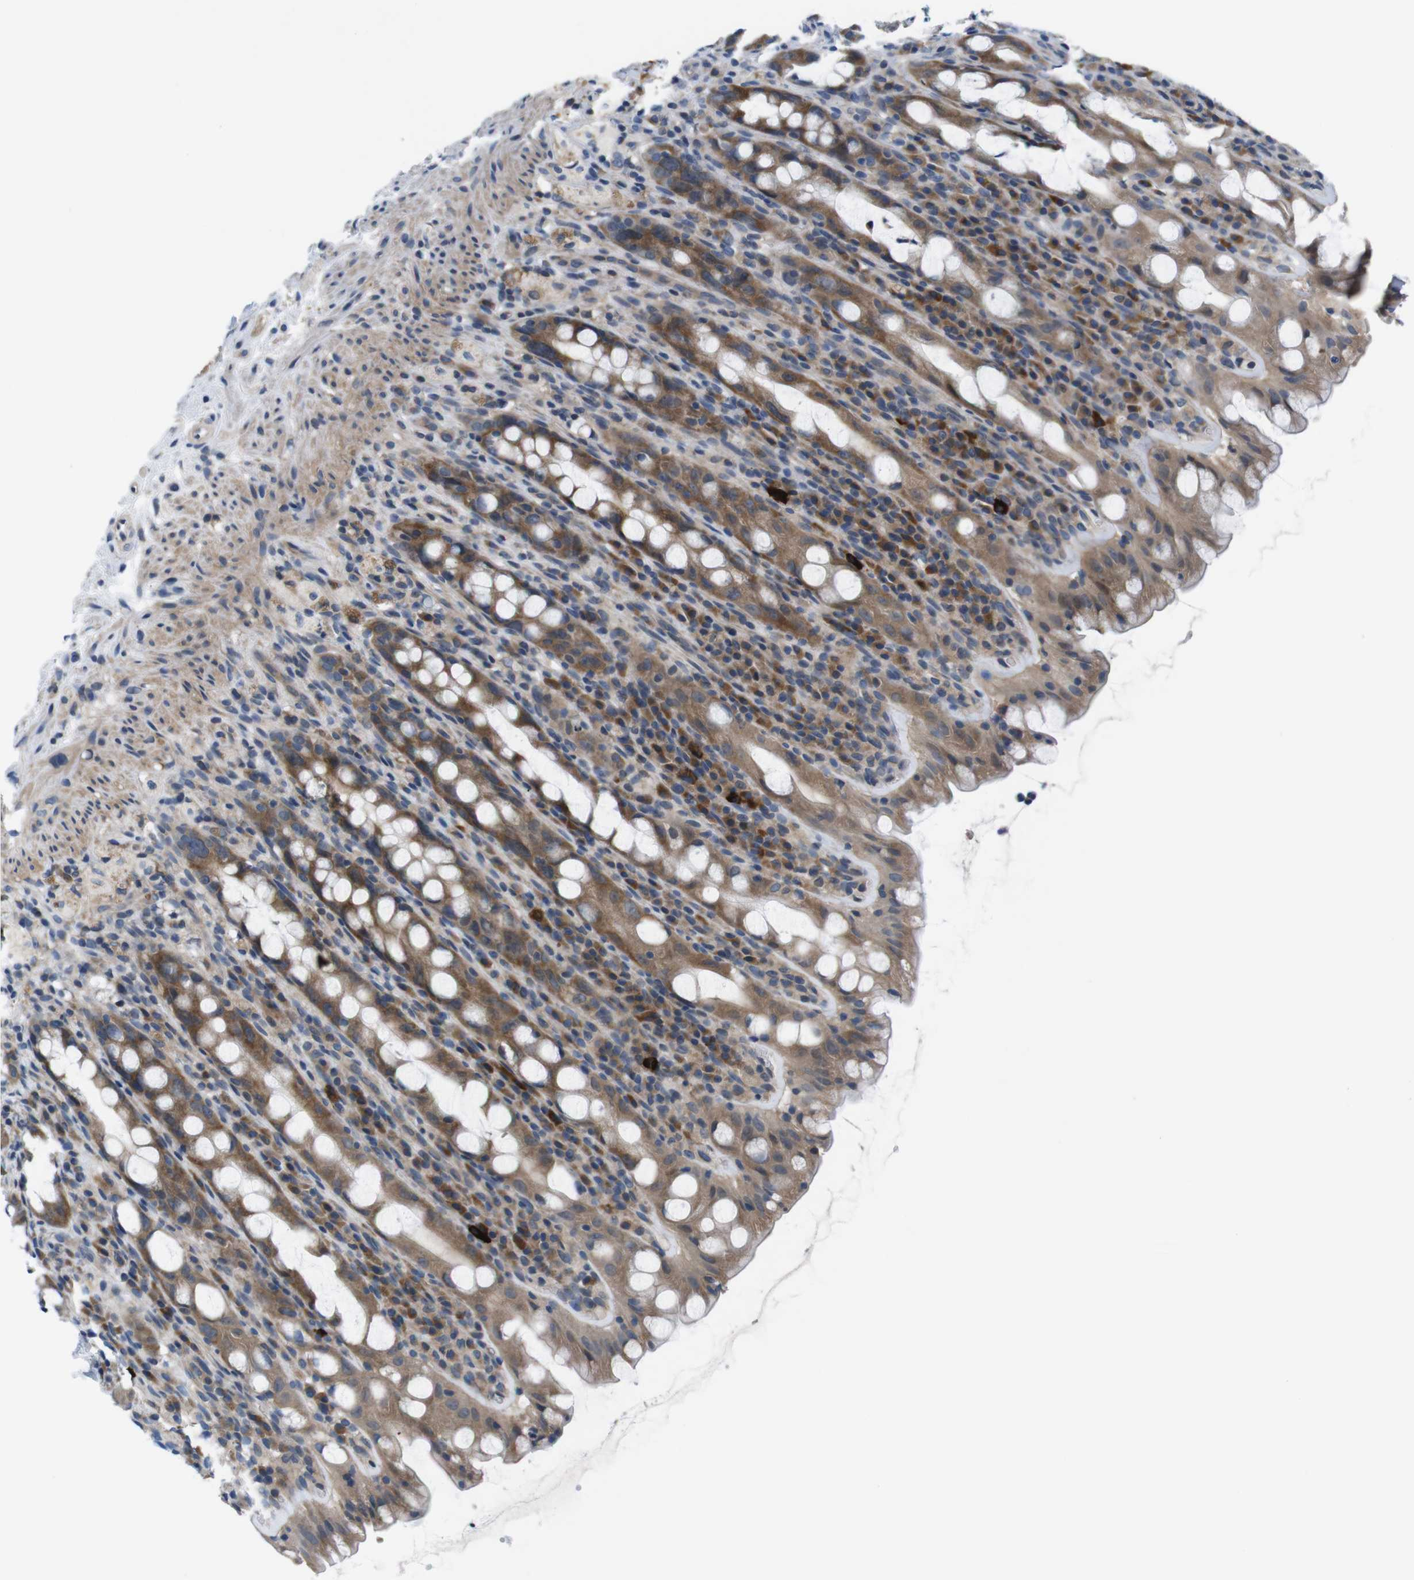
{"staining": {"intensity": "moderate", "quantity": ">75%", "location": "cytoplasmic/membranous"}, "tissue": "rectum", "cell_type": "Glandular cells", "image_type": "normal", "snomed": [{"axis": "morphology", "description": "Normal tissue, NOS"}, {"axis": "topography", "description": "Rectum"}], "caption": "A brown stain shows moderate cytoplasmic/membranous positivity of a protein in glandular cells of benign human rectum.", "gene": "JAK1", "patient": {"sex": "male", "age": 44}}